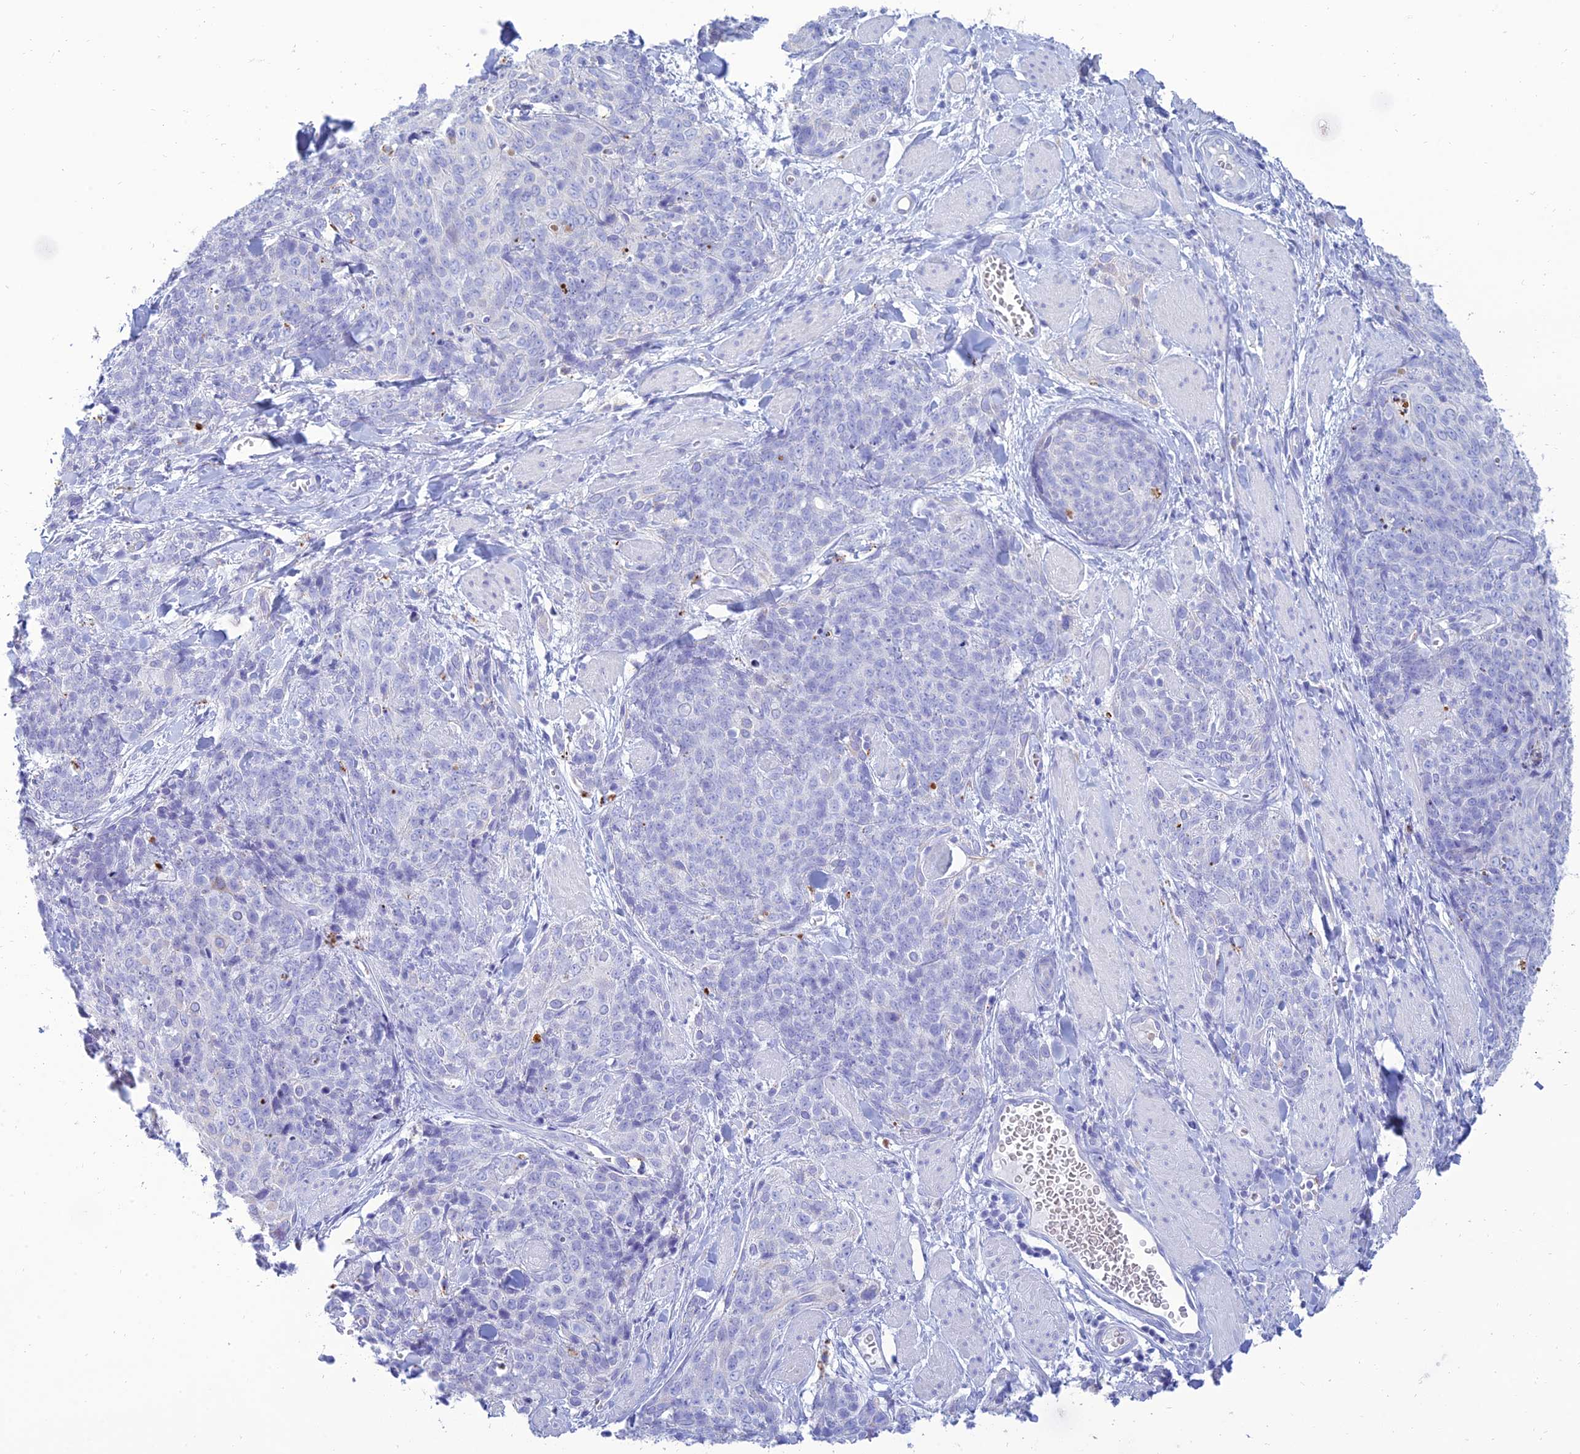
{"staining": {"intensity": "negative", "quantity": "none", "location": "none"}, "tissue": "skin cancer", "cell_type": "Tumor cells", "image_type": "cancer", "snomed": [{"axis": "morphology", "description": "Squamous cell carcinoma, NOS"}, {"axis": "topography", "description": "Skin"}, {"axis": "topography", "description": "Vulva"}], "caption": "Immunohistochemical staining of human skin cancer (squamous cell carcinoma) shows no significant positivity in tumor cells.", "gene": "MAL2", "patient": {"sex": "female", "age": 85}}